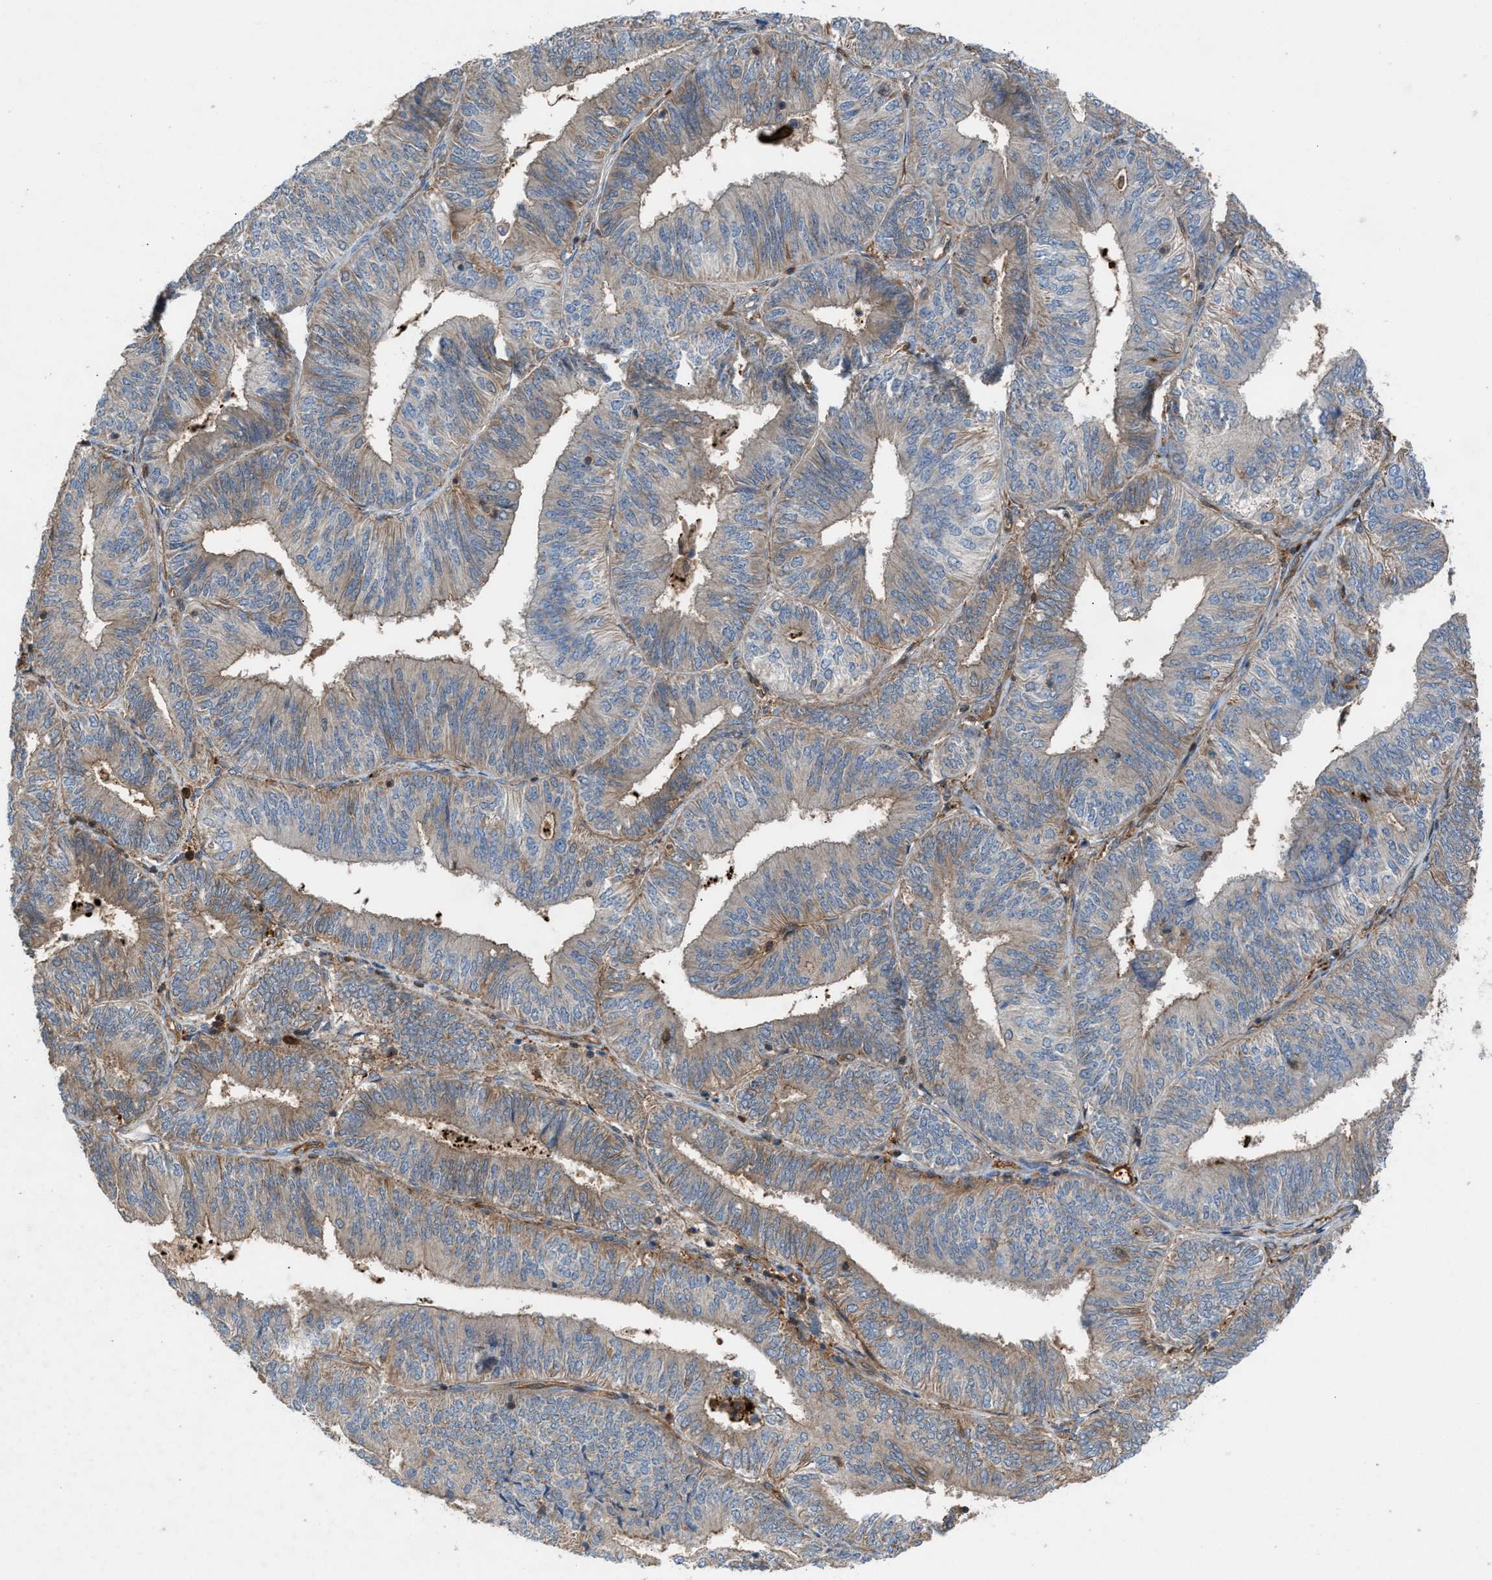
{"staining": {"intensity": "weak", "quantity": "<25%", "location": "cytoplasmic/membranous"}, "tissue": "endometrial cancer", "cell_type": "Tumor cells", "image_type": "cancer", "snomed": [{"axis": "morphology", "description": "Adenocarcinoma, NOS"}, {"axis": "topography", "description": "Endometrium"}], "caption": "Immunohistochemistry (IHC) of endometrial cancer demonstrates no expression in tumor cells.", "gene": "TPK1", "patient": {"sex": "female", "age": 58}}